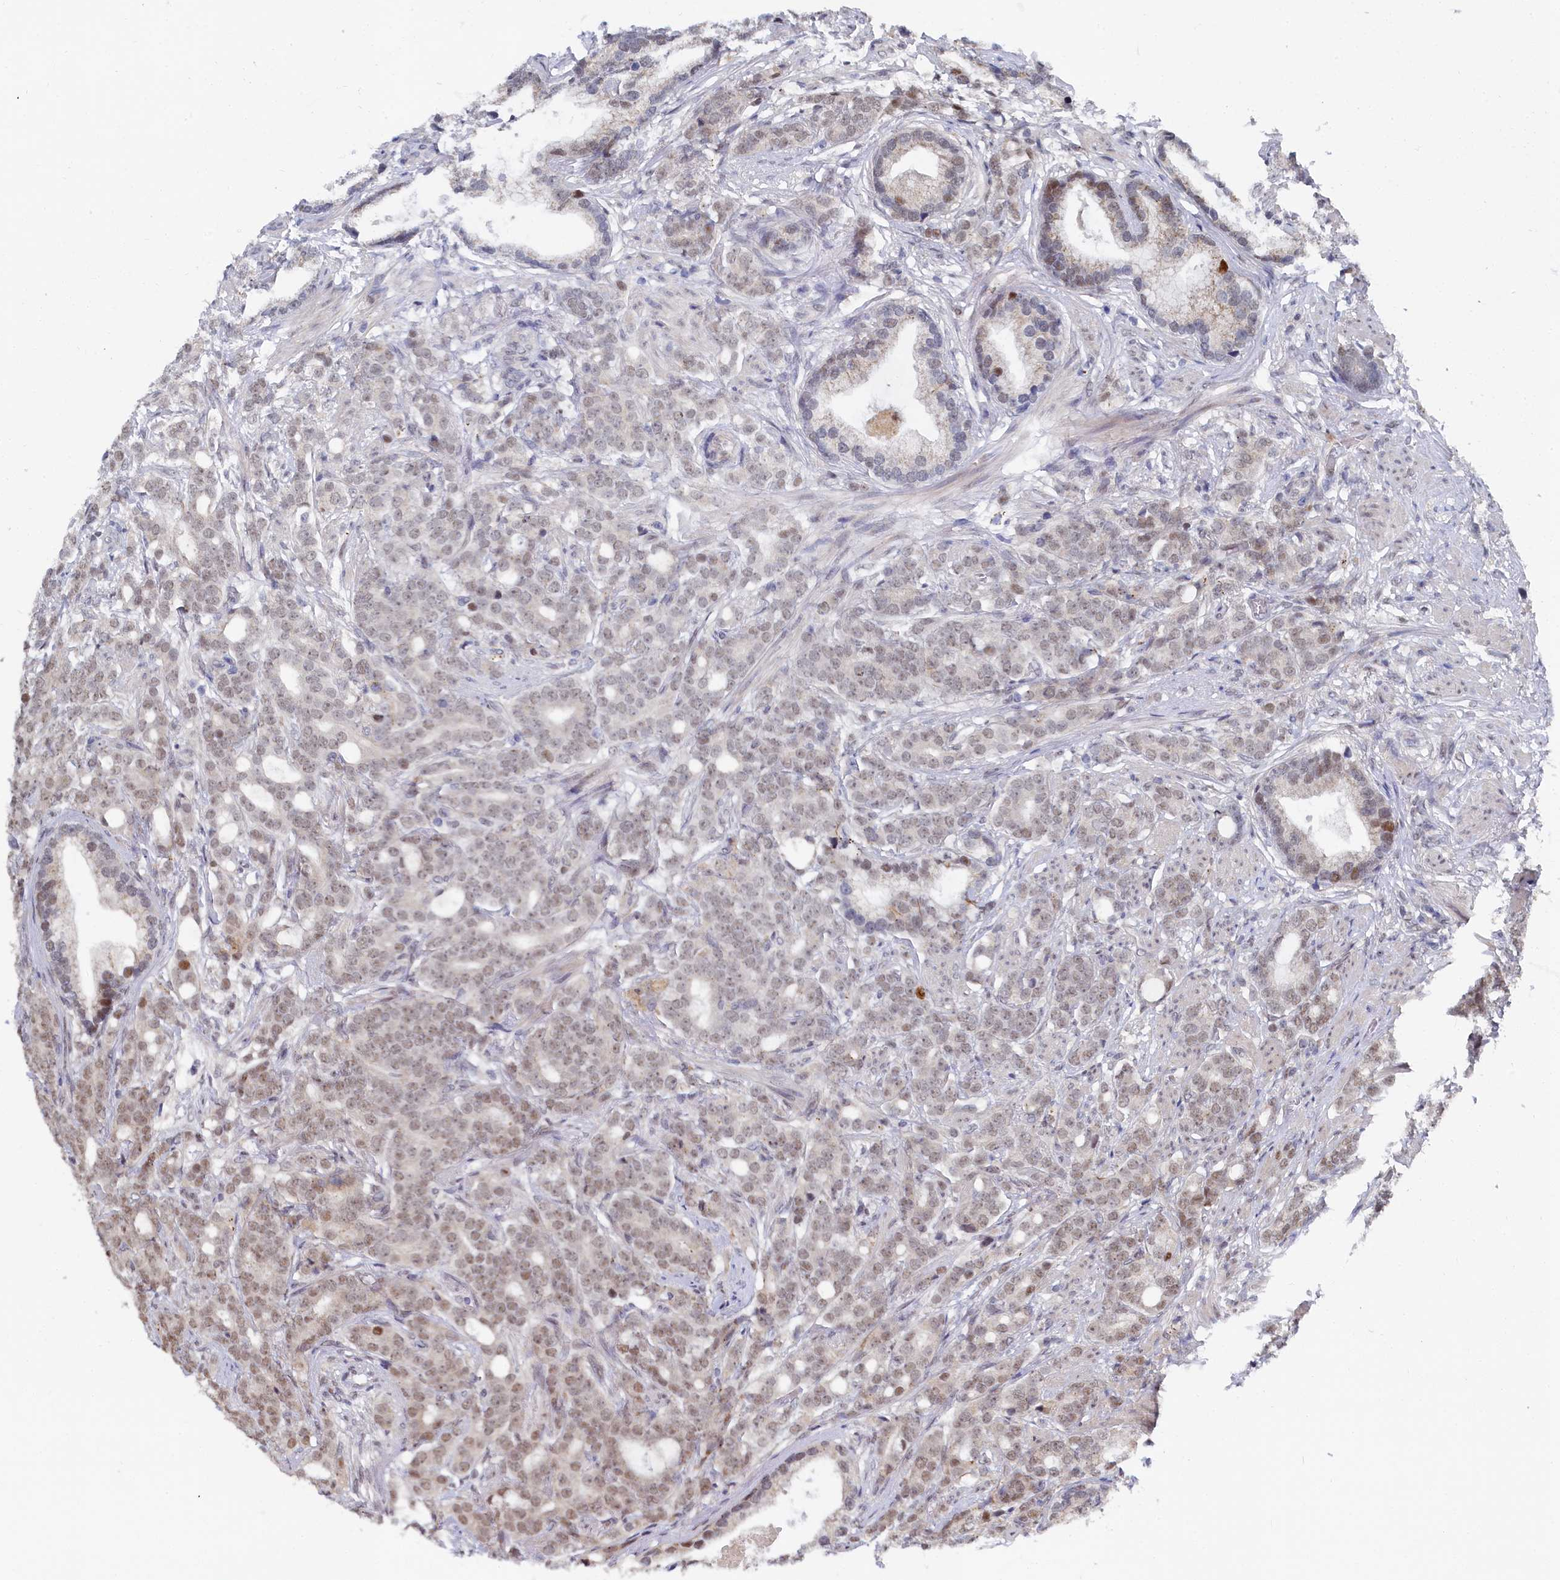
{"staining": {"intensity": "weak", "quantity": "25%-75%", "location": "nuclear"}, "tissue": "prostate cancer", "cell_type": "Tumor cells", "image_type": "cancer", "snomed": [{"axis": "morphology", "description": "Adenocarcinoma, Low grade"}, {"axis": "topography", "description": "Prostate"}], "caption": "IHC histopathology image of neoplastic tissue: human prostate cancer stained using IHC demonstrates low levels of weak protein expression localized specifically in the nuclear of tumor cells, appearing as a nuclear brown color.", "gene": "BUB3", "patient": {"sex": "male", "age": 71}}